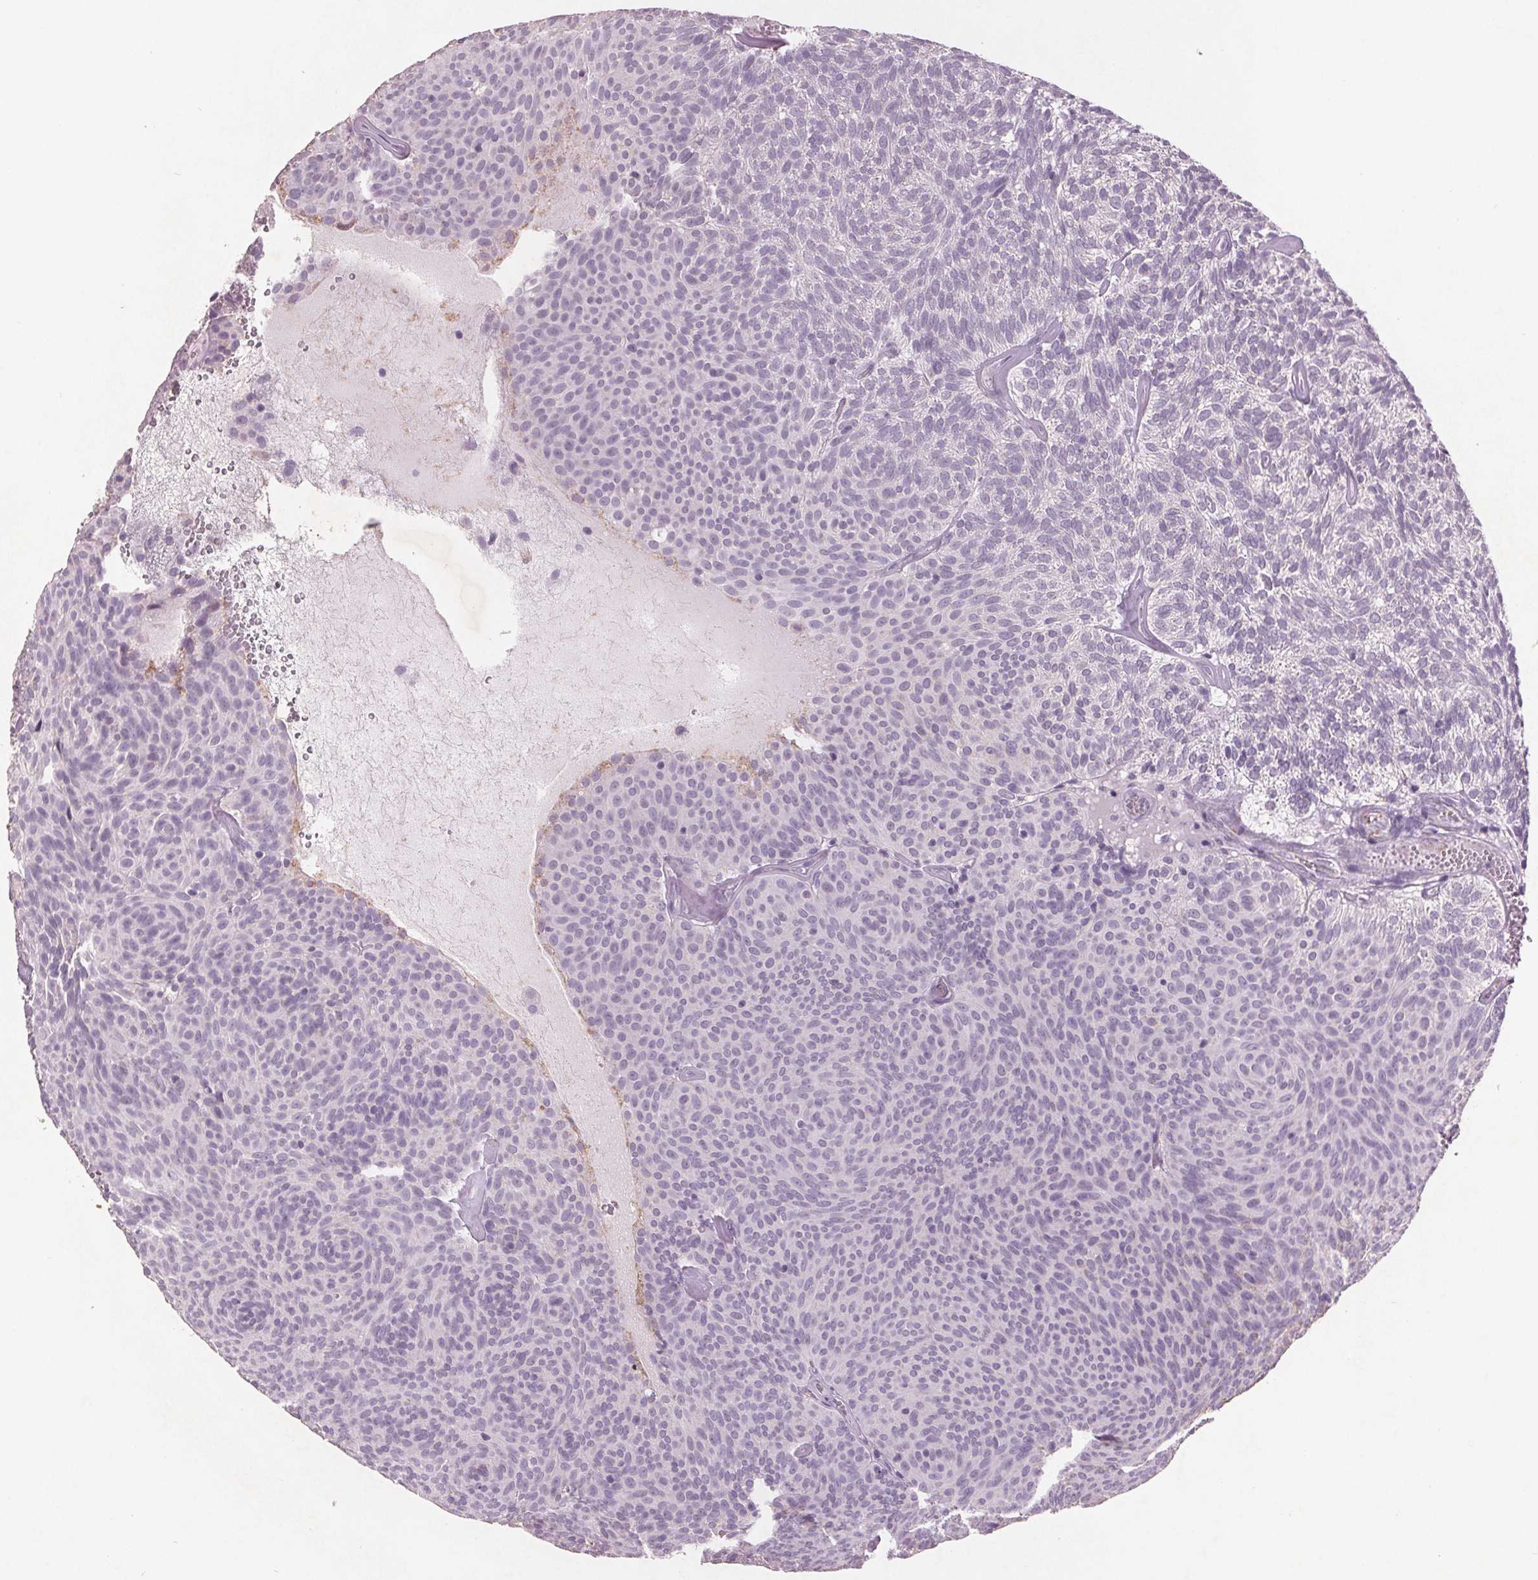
{"staining": {"intensity": "negative", "quantity": "none", "location": "none"}, "tissue": "urothelial cancer", "cell_type": "Tumor cells", "image_type": "cancer", "snomed": [{"axis": "morphology", "description": "Urothelial carcinoma, Low grade"}, {"axis": "topography", "description": "Urinary bladder"}], "caption": "High magnification brightfield microscopy of low-grade urothelial carcinoma stained with DAB (brown) and counterstained with hematoxylin (blue): tumor cells show no significant expression.", "gene": "PTPN14", "patient": {"sex": "male", "age": 77}}